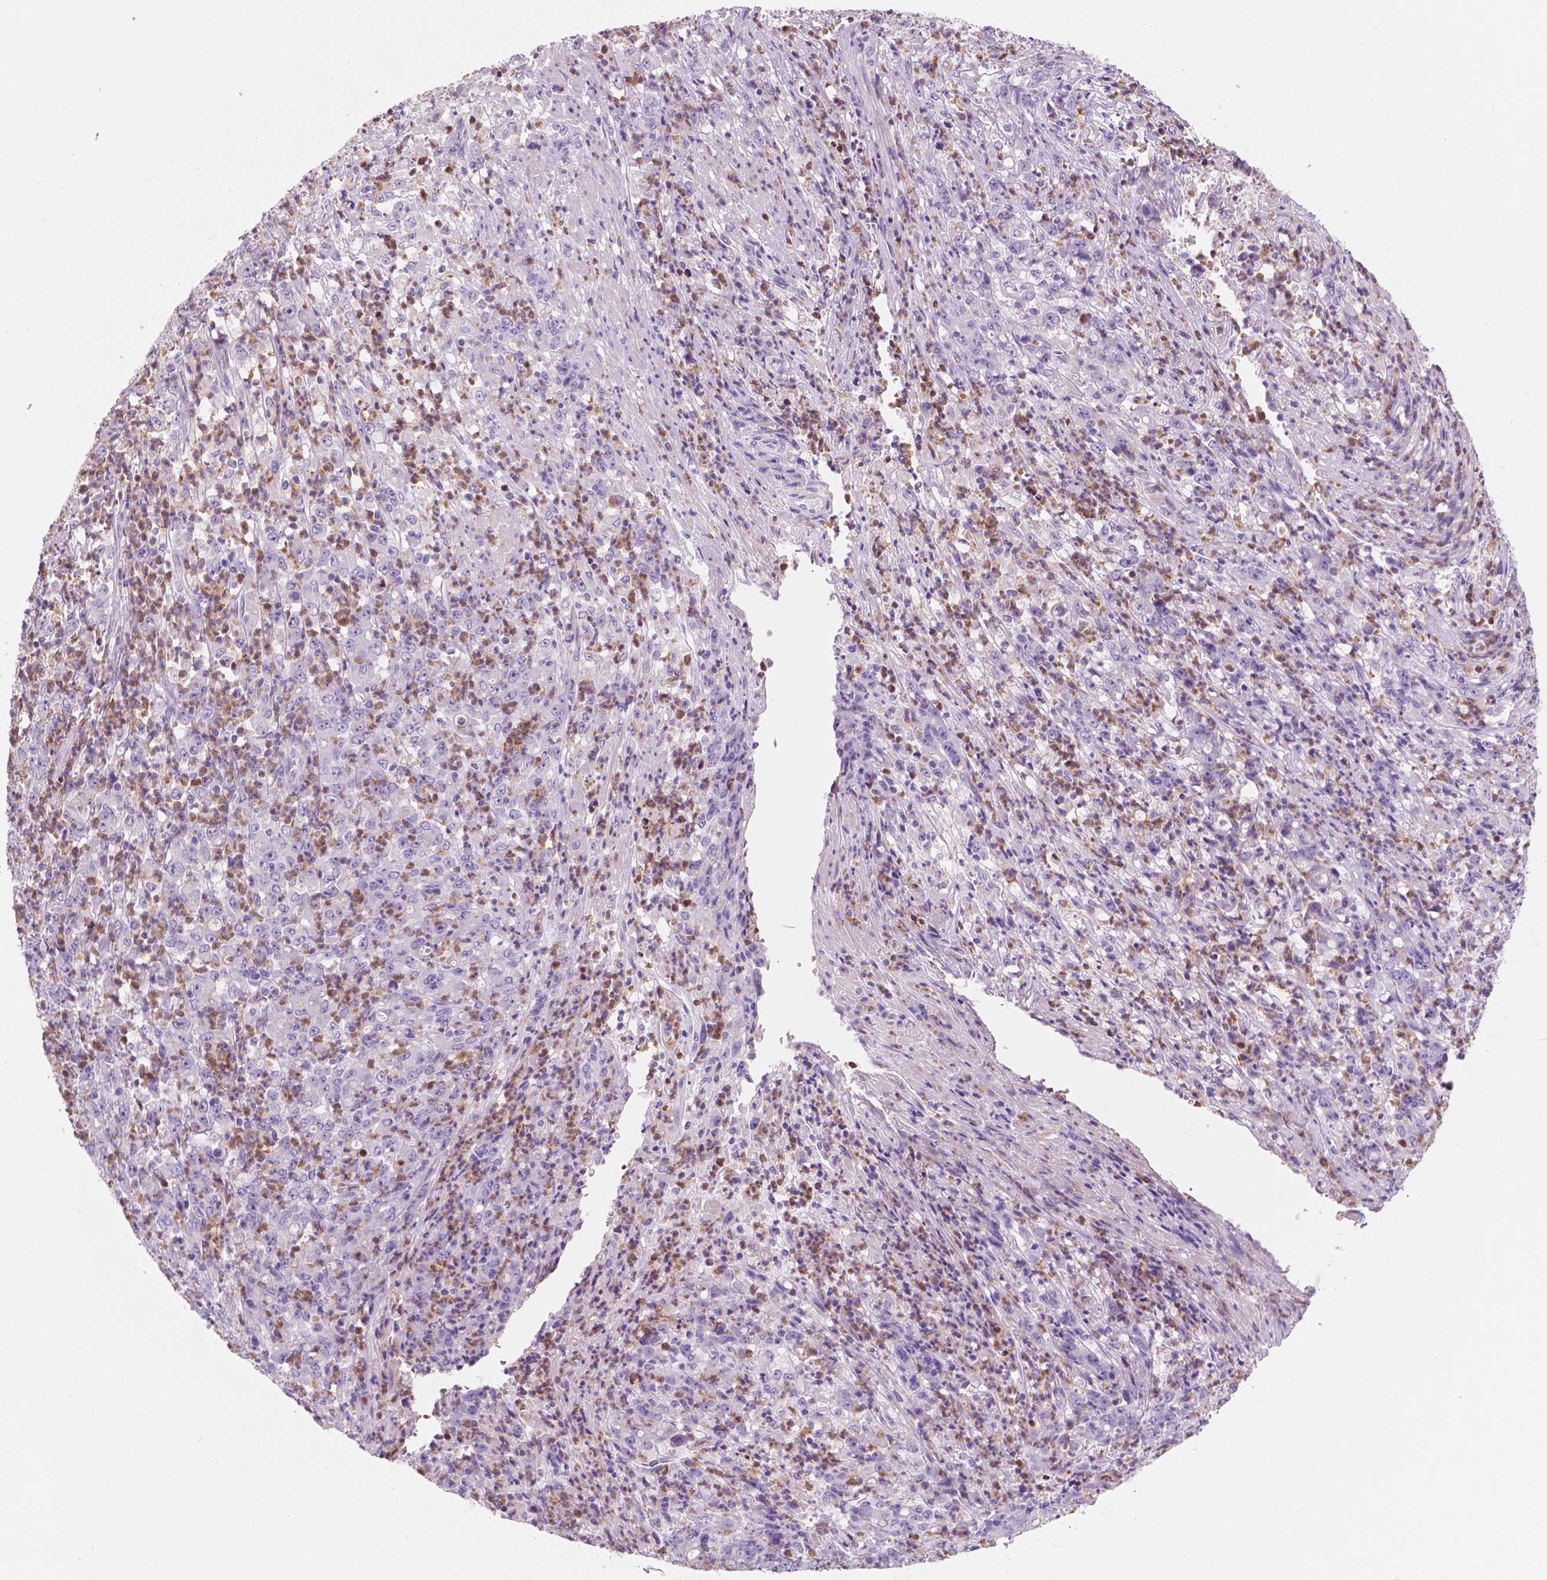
{"staining": {"intensity": "negative", "quantity": "none", "location": "none"}, "tissue": "stomach cancer", "cell_type": "Tumor cells", "image_type": "cancer", "snomed": [{"axis": "morphology", "description": "Adenocarcinoma, NOS"}, {"axis": "topography", "description": "Stomach, lower"}], "caption": "Human adenocarcinoma (stomach) stained for a protein using immunohistochemistry (IHC) shows no staining in tumor cells.", "gene": "CUZD1", "patient": {"sex": "female", "age": 71}}